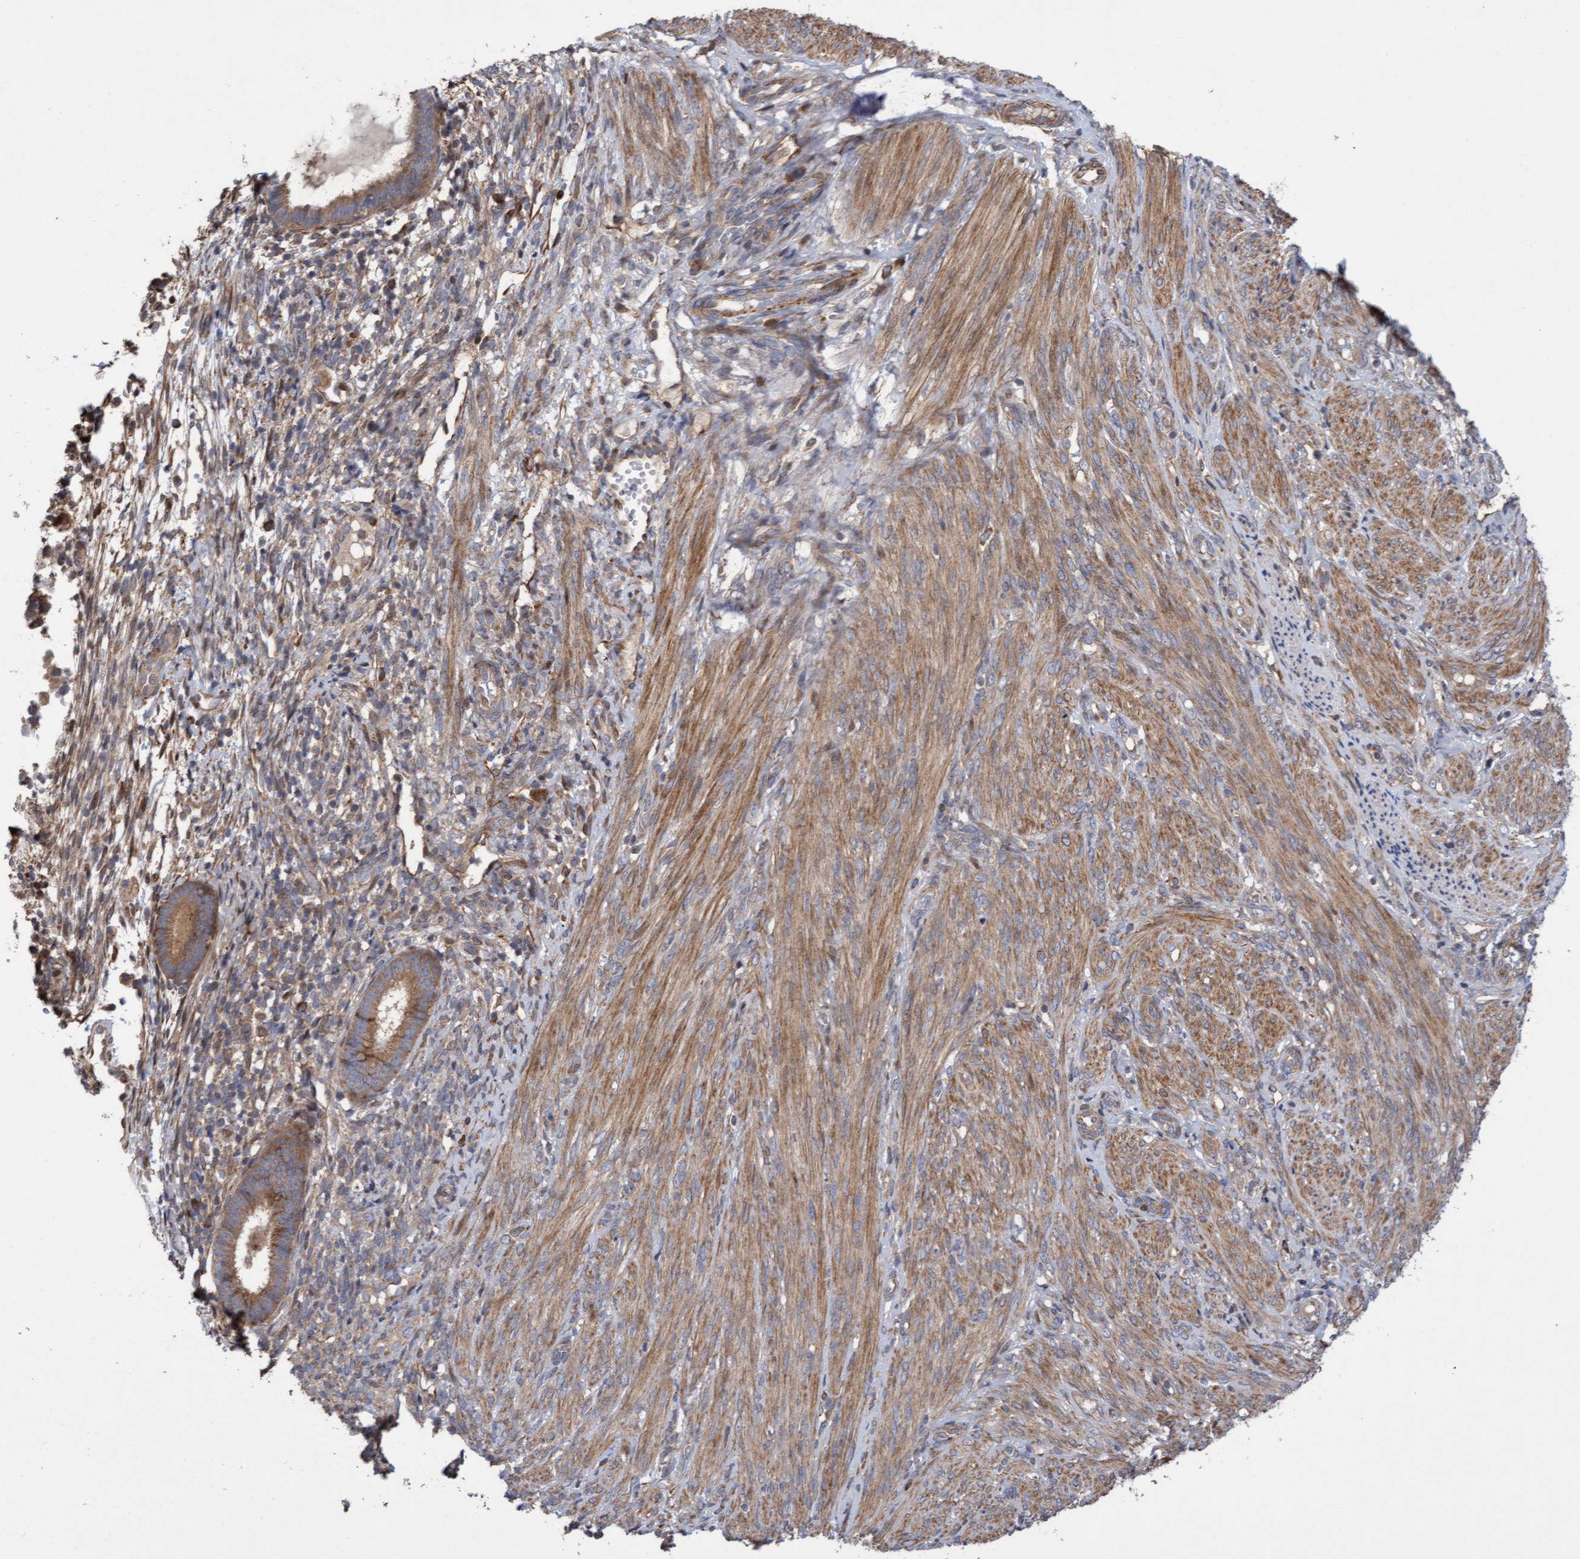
{"staining": {"intensity": "moderate", "quantity": ">75%", "location": "cytoplasmic/membranous"}, "tissue": "endometrial cancer", "cell_type": "Tumor cells", "image_type": "cancer", "snomed": [{"axis": "morphology", "description": "Adenocarcinoma, NOS"}, {"axis": "topography", "description": "Endometrium"}], "caption": "Immunohistochemistry (IHC) micrograph of endometrial cancer stained for a protein (brown), which shows medium levels of moderate cytoplasmic/membranous expression in approximately >75% of tumor cells.", "gene": "ELP5", "patient": {"sex": "female", "age": 85}}